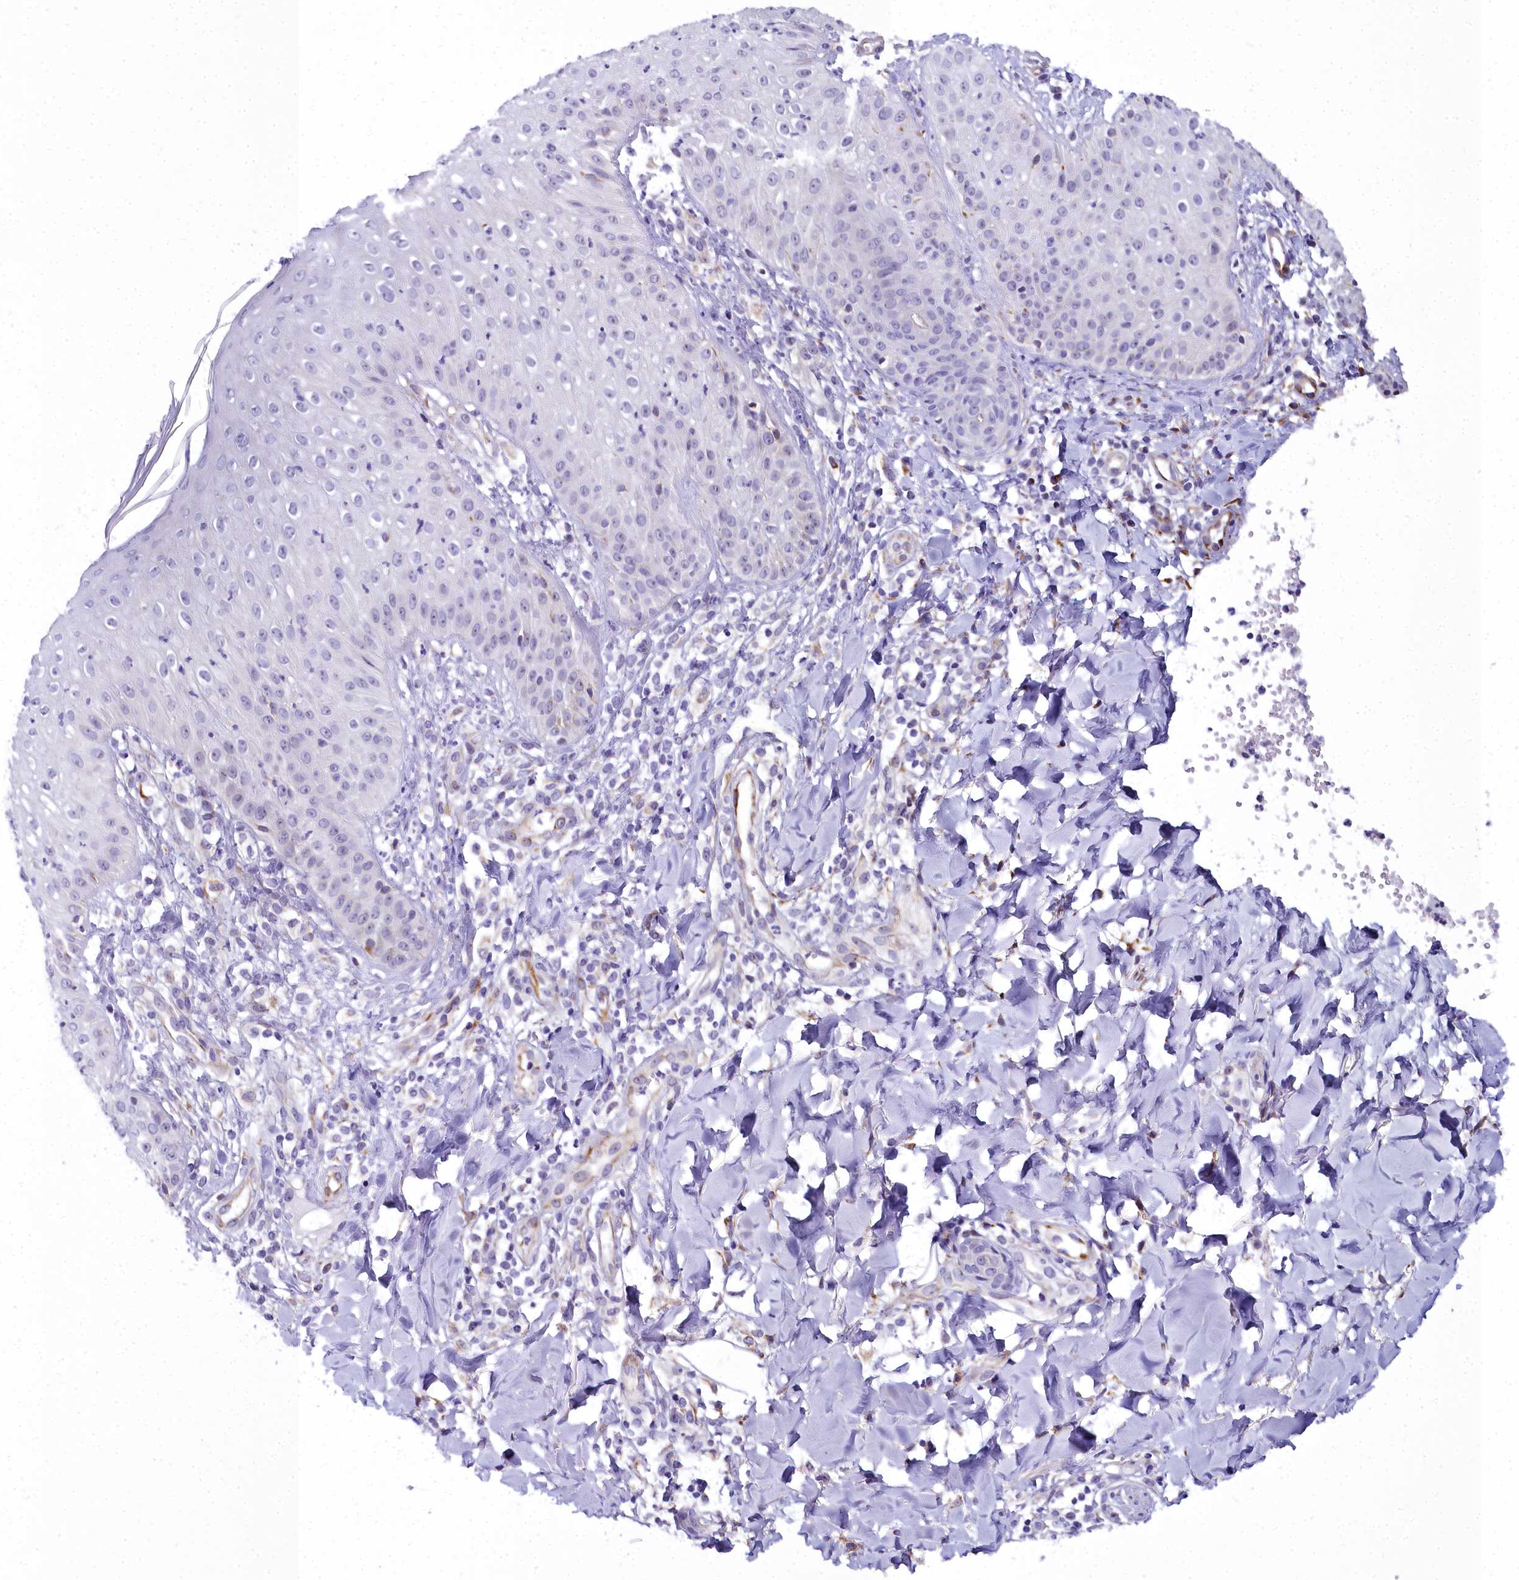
{"staining": {"intensity": "moderate", "quantity": "<25%", "location": "cytoplasmic/membranous"}, "tissue": "skin", "cell_type": "Epidermal cells", "image_type": "normal", "snomed": [{"axis": "morphology", "description": "Normal tissue, NOS"}, {"axis": "morphology", "description": "Inflammation, NOS"}, {"axis": "topography", "description": "Soft tissue"}, {"axis": "topography", "description": "Anal"}], "caption": "A brown stain labels moderate cytoplasmic/membranous staining of a protein in epidermal cells of normal human skin.", "gene": "TIMM22", "patient": {"sex": "female", "age": 15}}